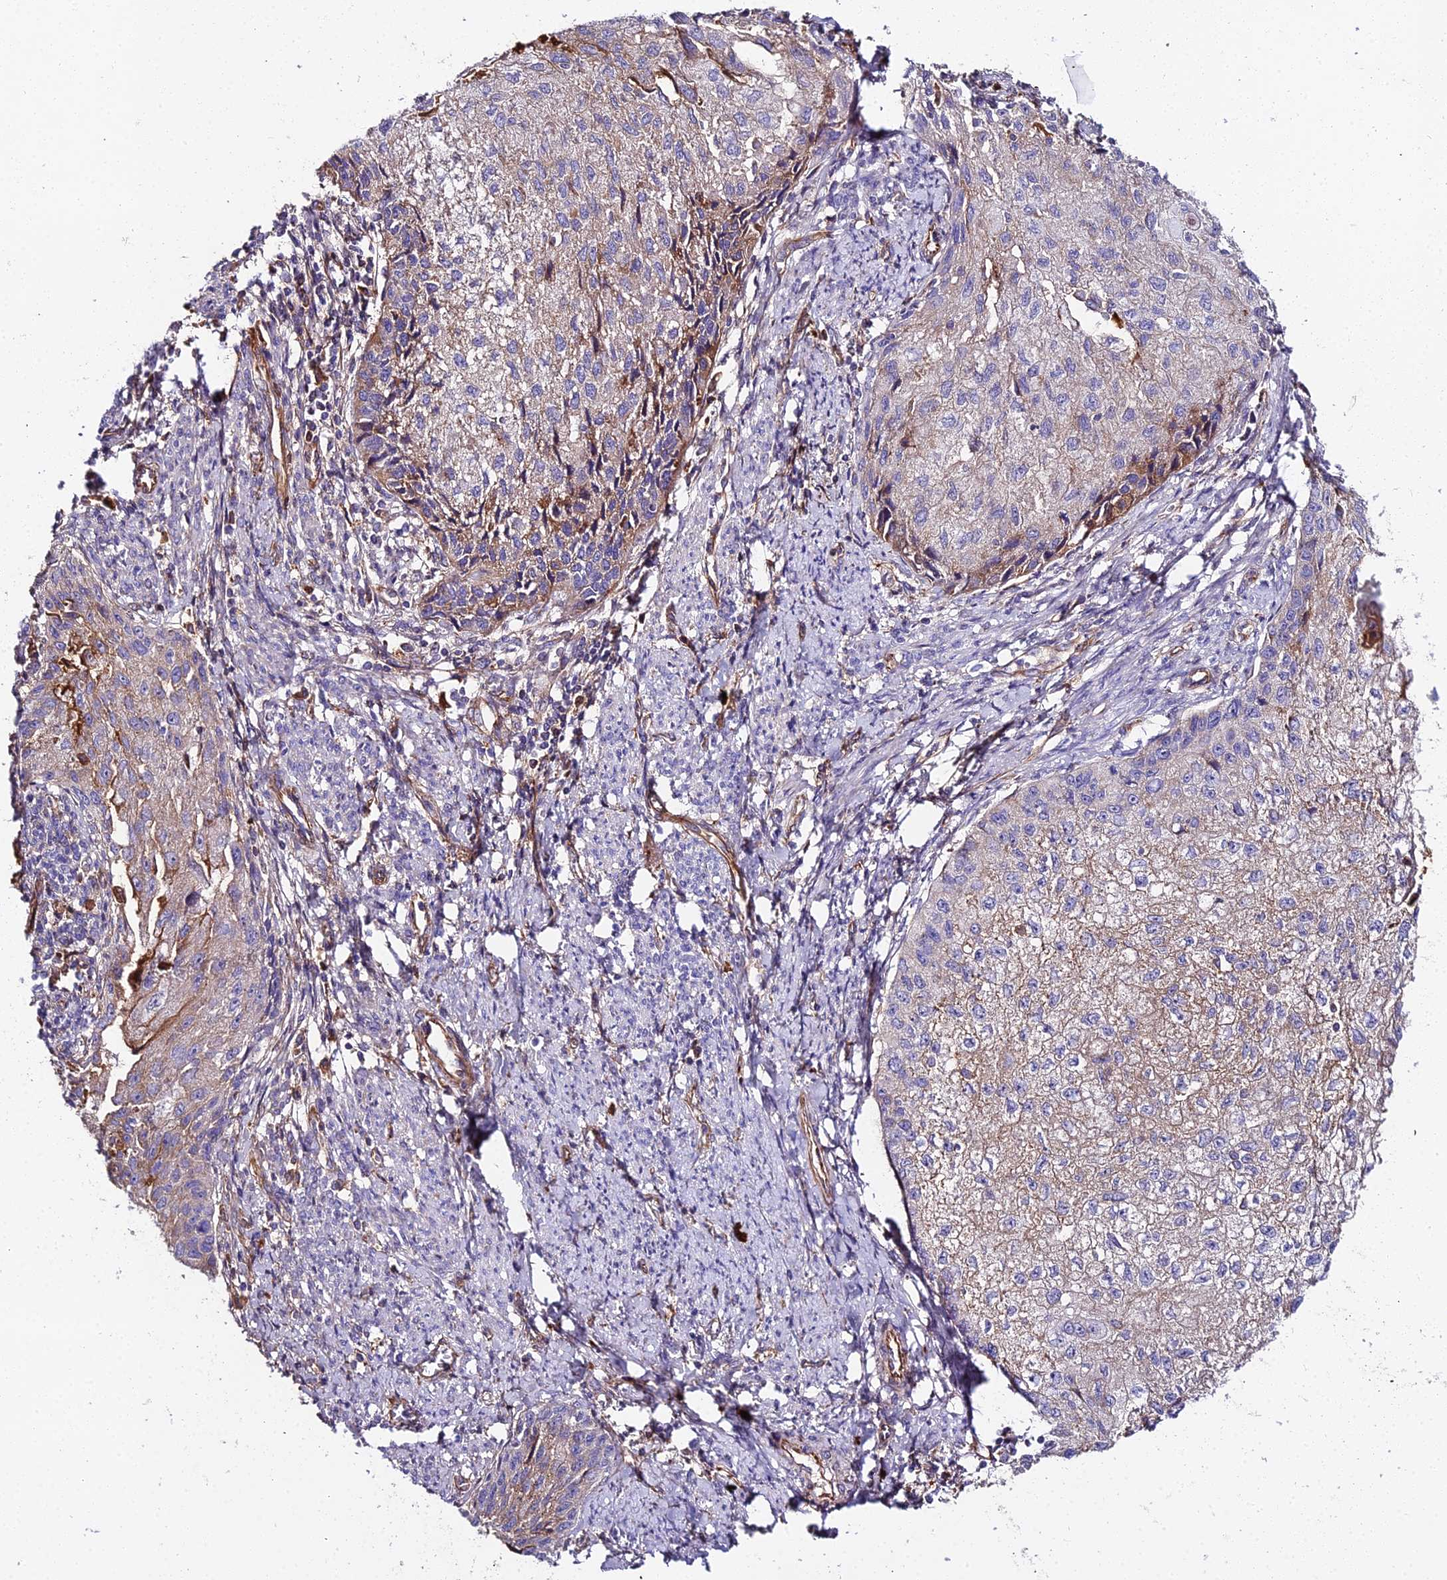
{"staining": {"intensity": "weak", "quantity": "<25%", "location": "cytoplasmic/membranous"}, "tissue": "cervical cancer", "cell_type": "Tumor cells", "image_type": "cancer", "snomed": [{"axis": "morphology", "description": "Squamous cell carcinoma, NOS"}, {"axis": "topography", "description": "Cervix"}], "caption": "Immunohistochemistry of human squamous cell carcinoma (cervical) reveals no positivity in tumor cells.", "gene": "BEX4", "patient": {"sex": "female", "age": 67}}